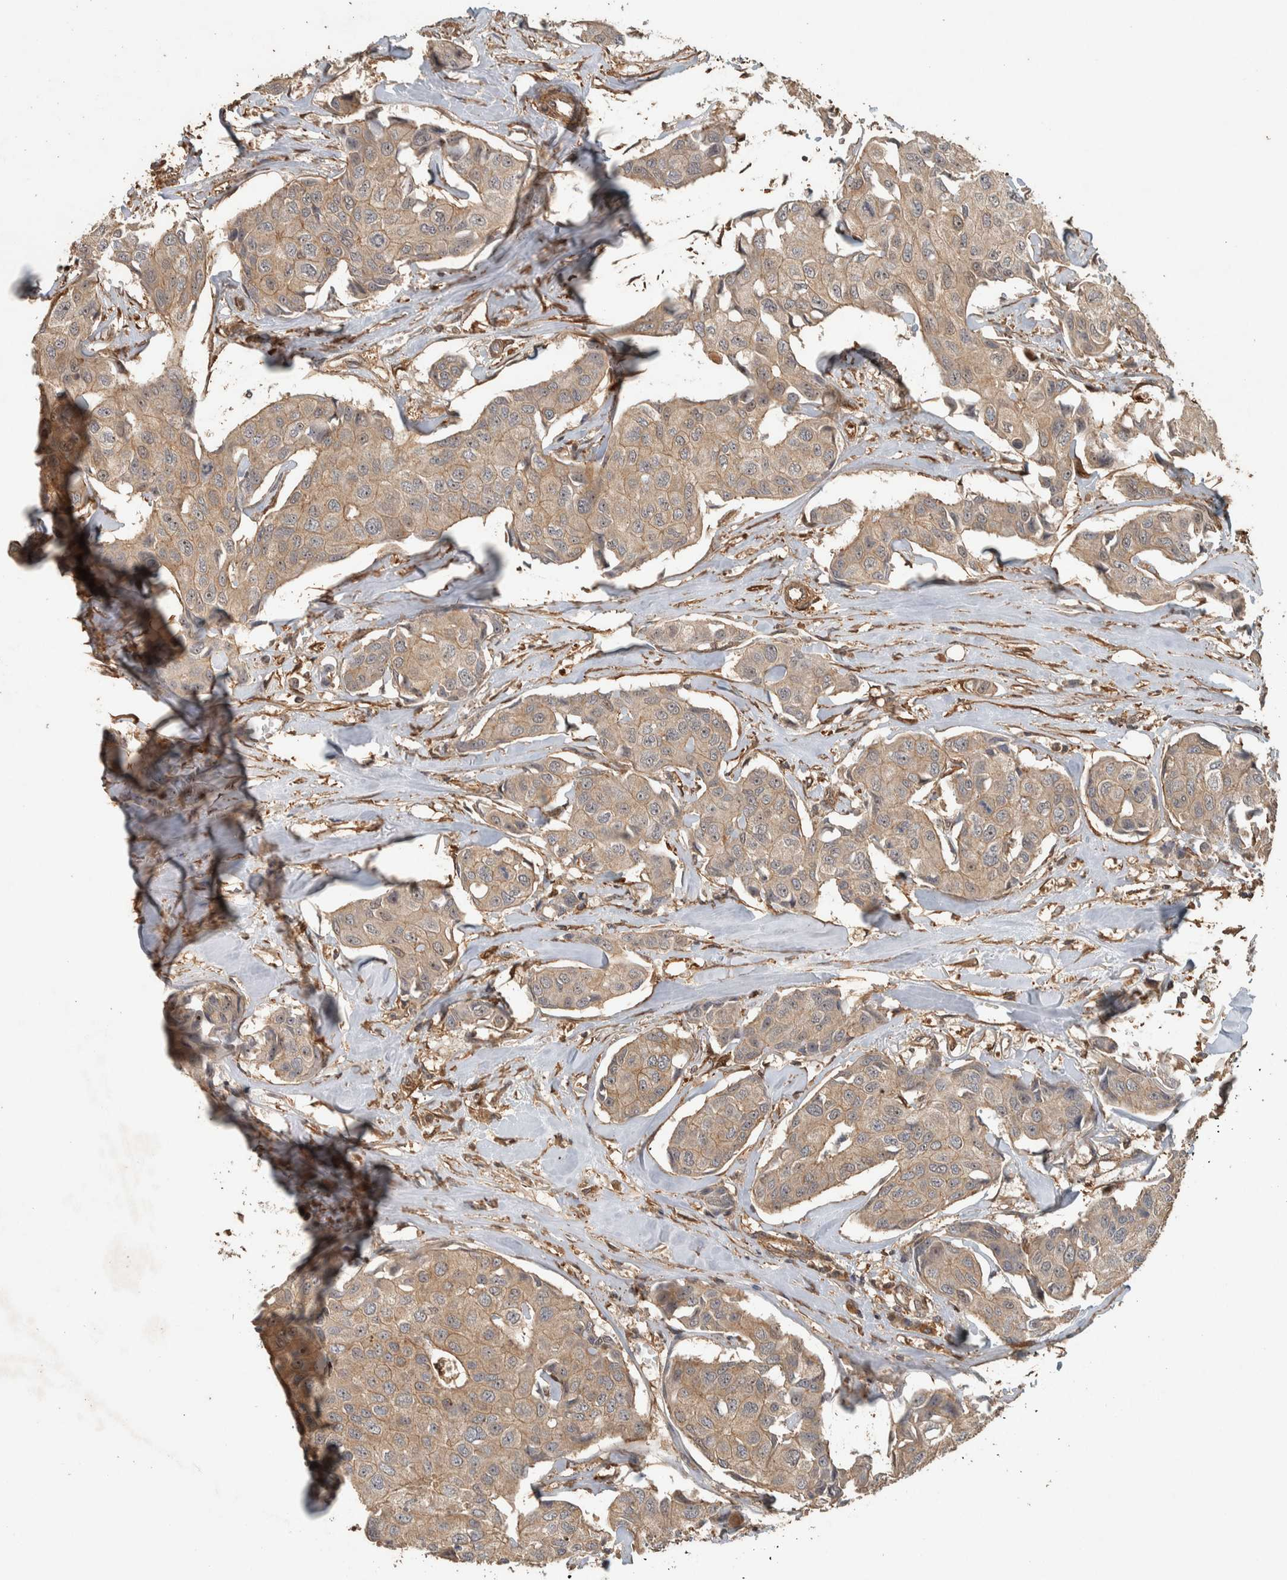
{"staining": {"intensity": "weak", "quantity": ">75%", "location": "cytoplasmic/membranous"}, "tissue": "breast cancer", "cell_type": "Tumor cells", "image_type": "cancer", "snomed": [{"axis": "morphology", "description": "Duct carcinoma"}, {"axis": "topography", "description": "Breast"}], "caption": "This is a histology image of immunohistochemistry (IHC) staining of invasive ductal carcinoma (breast), which shows weak staining in the cytoplasmic/membranous of tumor cells.", "gene": "SPHK1", "patient": {"sex": "female", "age": 80}}